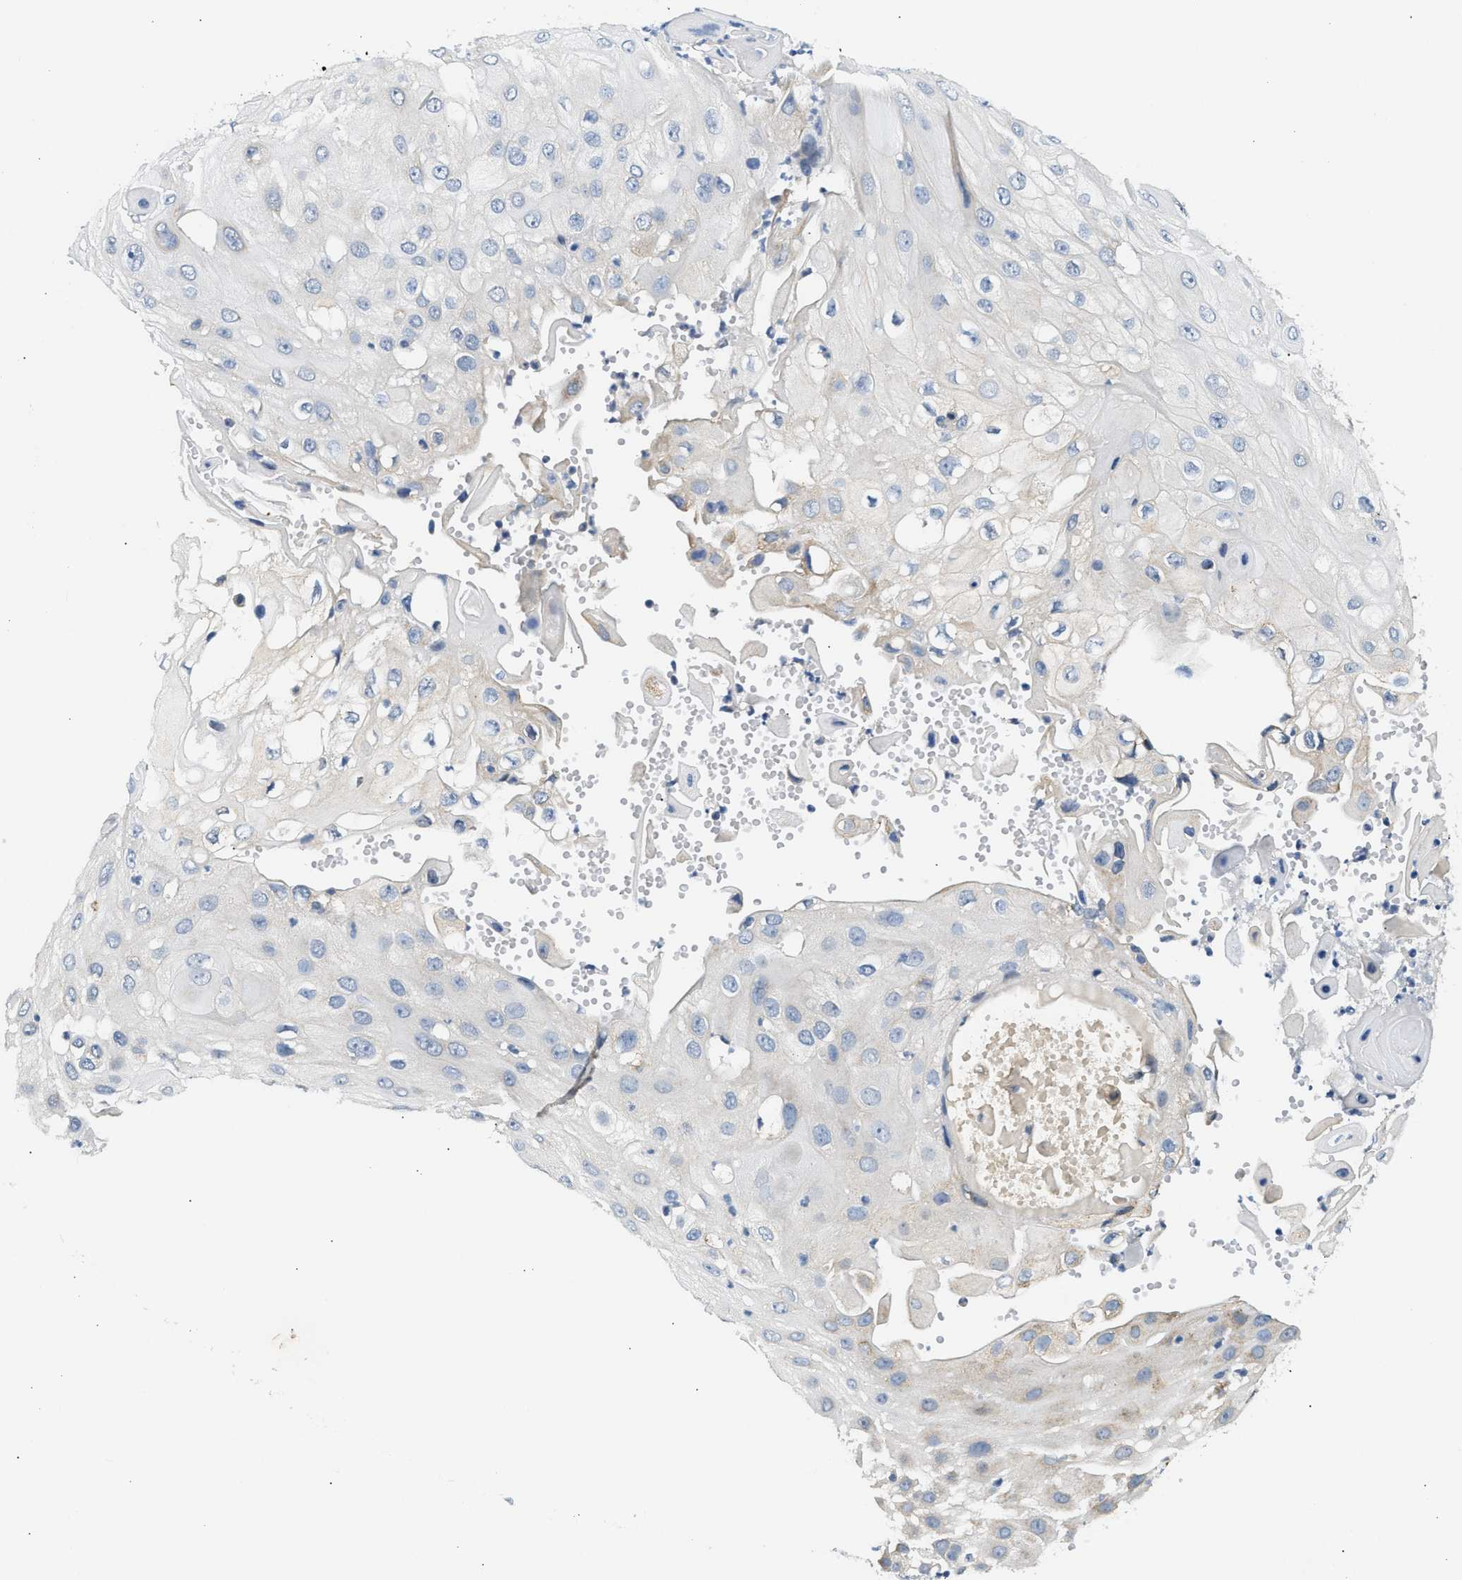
{"staining": {"intensity": "weak", "quantity": "<25%", "location": "cytoplasmic/membranous"}, "tissue": "skin cancer", "cell_type": "Tumor cells", "image_type": "cancer", "snomed": [{"axis": "morphology", "description": "Squamous cell carcinoma, NOS"}, {"axis": "topography", "description": "Skin"}], "caption": "There is no significant positivity in tumor cells of squamous cell carcinoma (skin). The staining was performed using DAB to visualize the protein expression in brown, while the nuclei were stained in blue with hematoxylin (Magnification: 20x).", "gene": "KCNC2", "patient": {"sex": "female", "age": 44}}